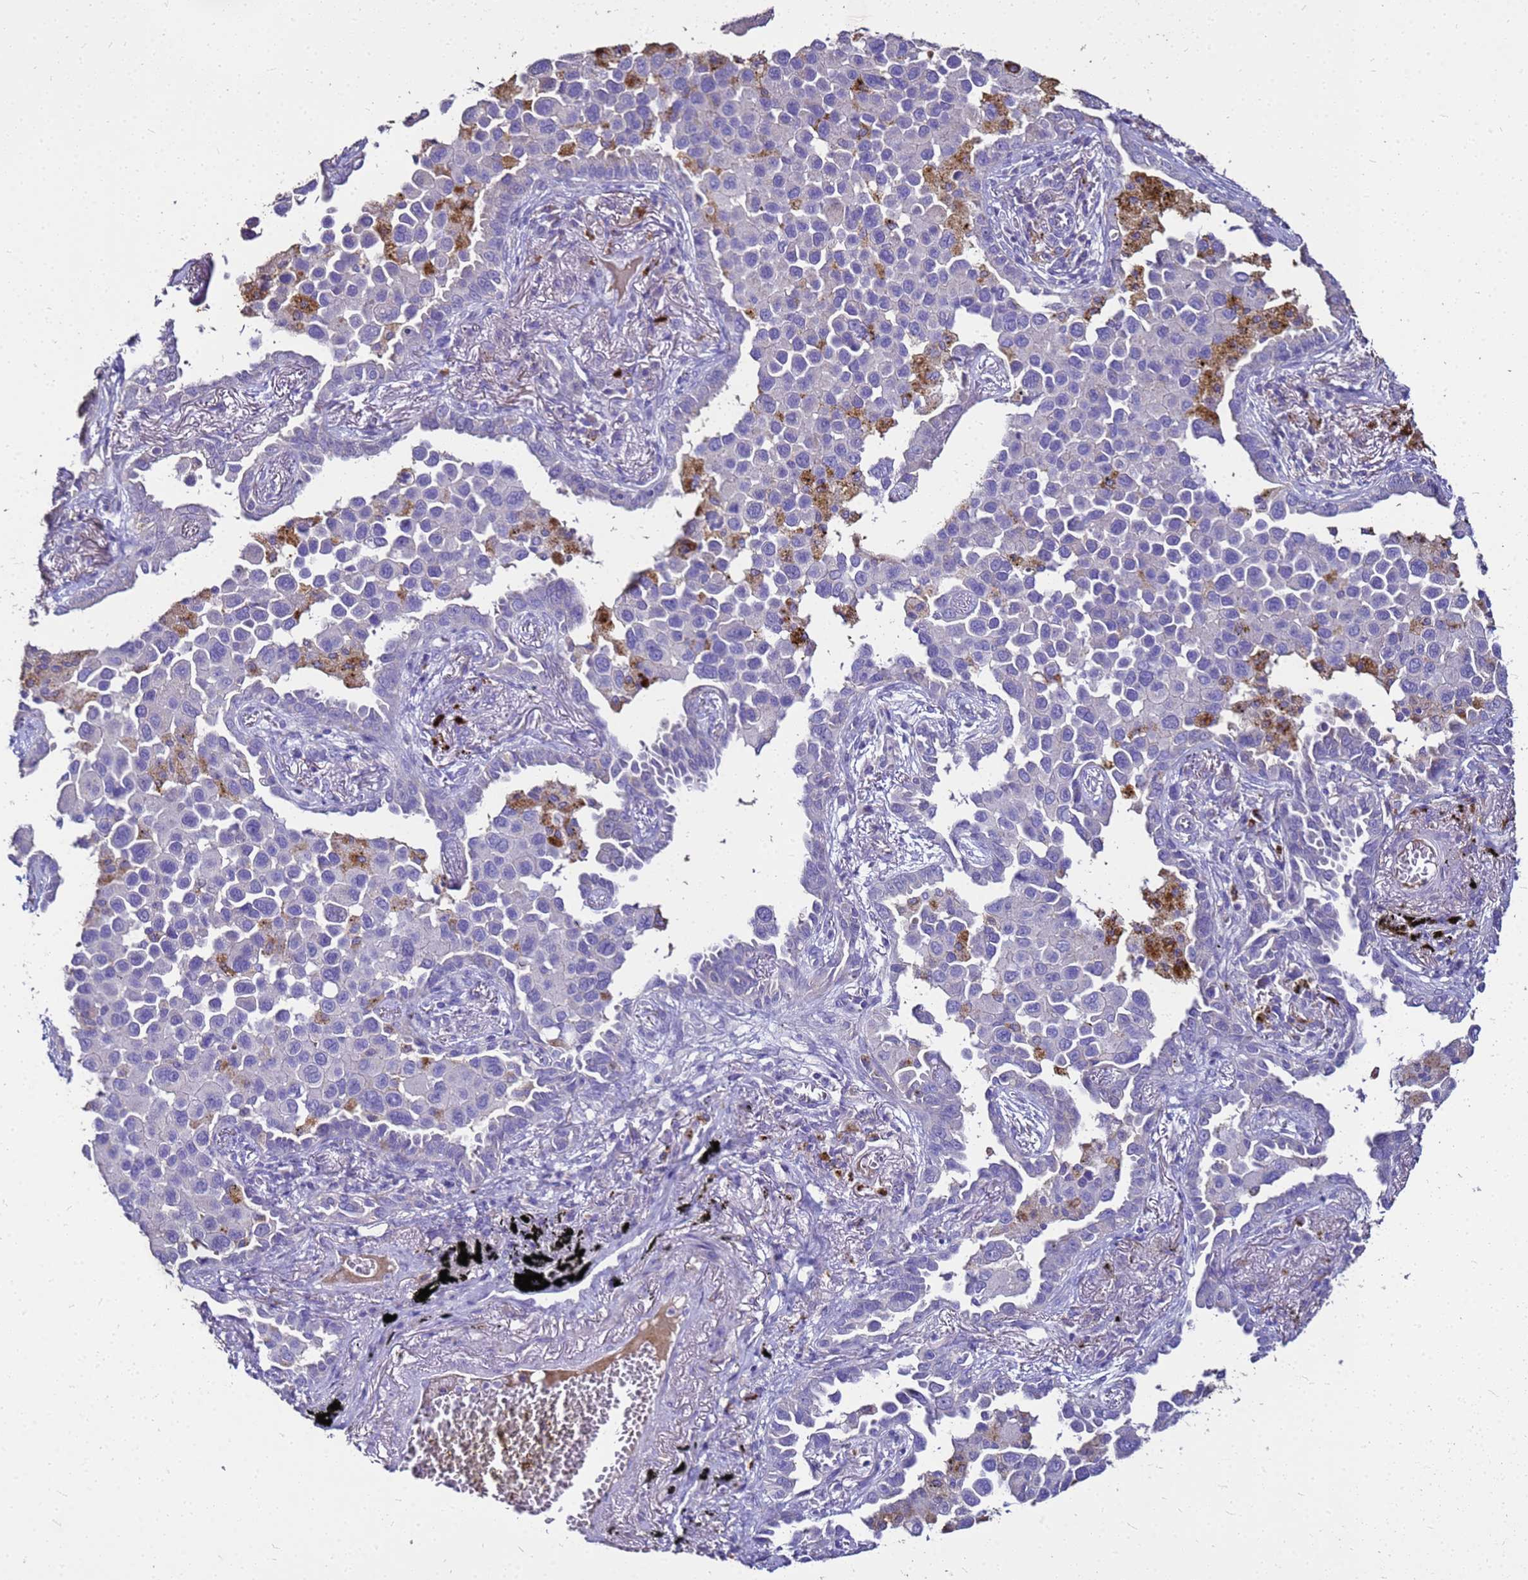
{"staining": {"intensity": "negative", "quantity": "none", "location": "none"}, "tissue": "lung cancer", "cell_type": "Tumor cells", "image_type": "cancer", "snomed": [{"axis": "morphology", "description": "Adenocarcinoma, NOS"}, {"axis": "topography", "description": "Lung"}], "caption": "Protein analysis of lung cancer exhibits no significant expression in tumor cells.", "gene": "S100A2", "patient": {"sex": "male", "age": 67}}